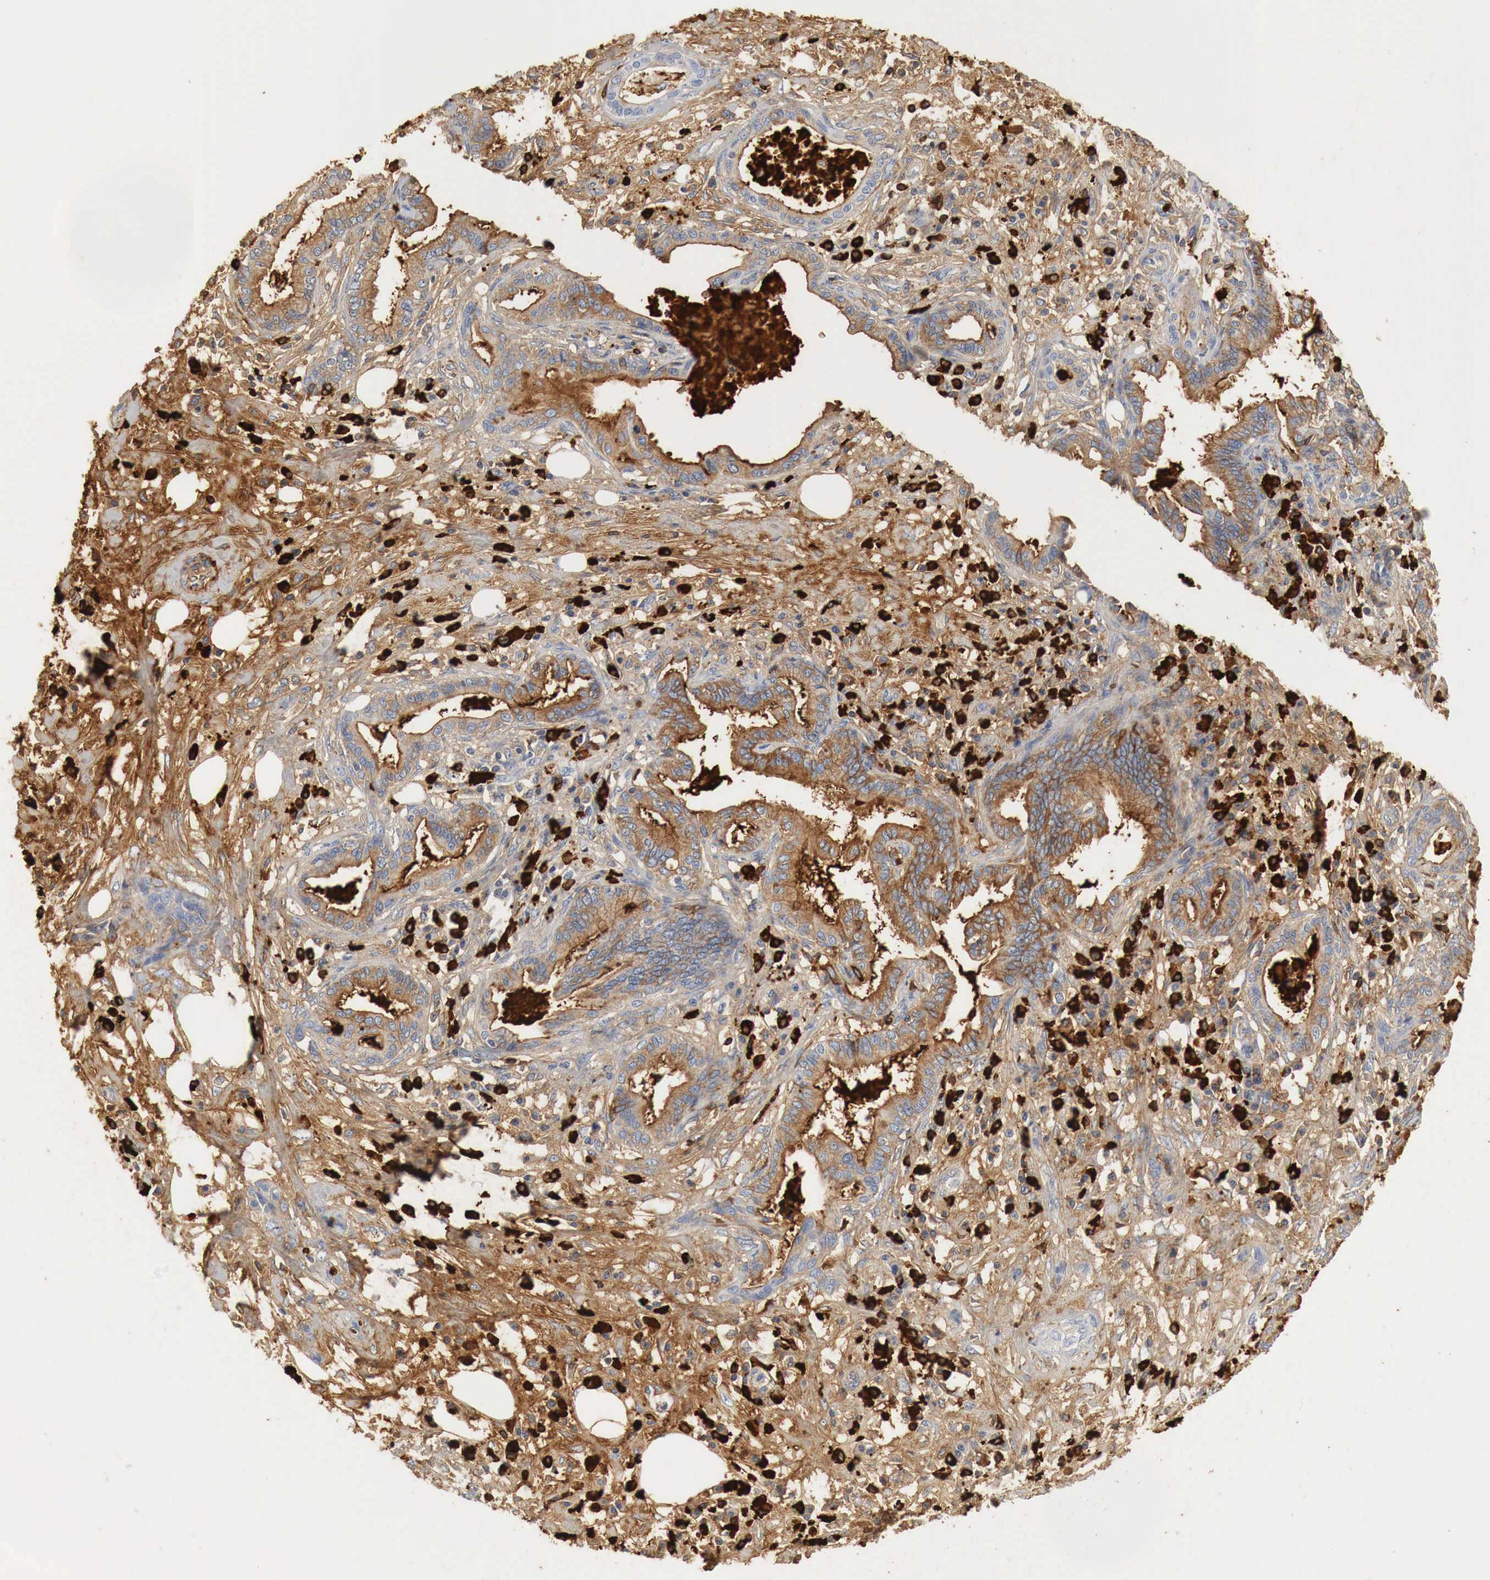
{"staining": {"intensity": "moderate", "quantity": "25%-75%", "location": "cytoplasmic/membranous"}, "tissue": "pancreatic cancer", "cell_type": "Tumor cells", "image_type": "cancer", "snomed": [{"axis": "morphology", "description": "Adenocarcinoma, NOS"}, {"axis": "topography", "description": "Pancreas"}], "caption": "Pancreatic cancer (adenocarcinoma) stained with DAB (3,3'-diaminobenzidine) immunohistochemistry (IHC) reveals medium levels of moderate cytoplasmic/membranous positivity in about 25%-75% of tumor cells.", "gene": "IGLC3", "patient": {"sex": "female", "age": 64}}